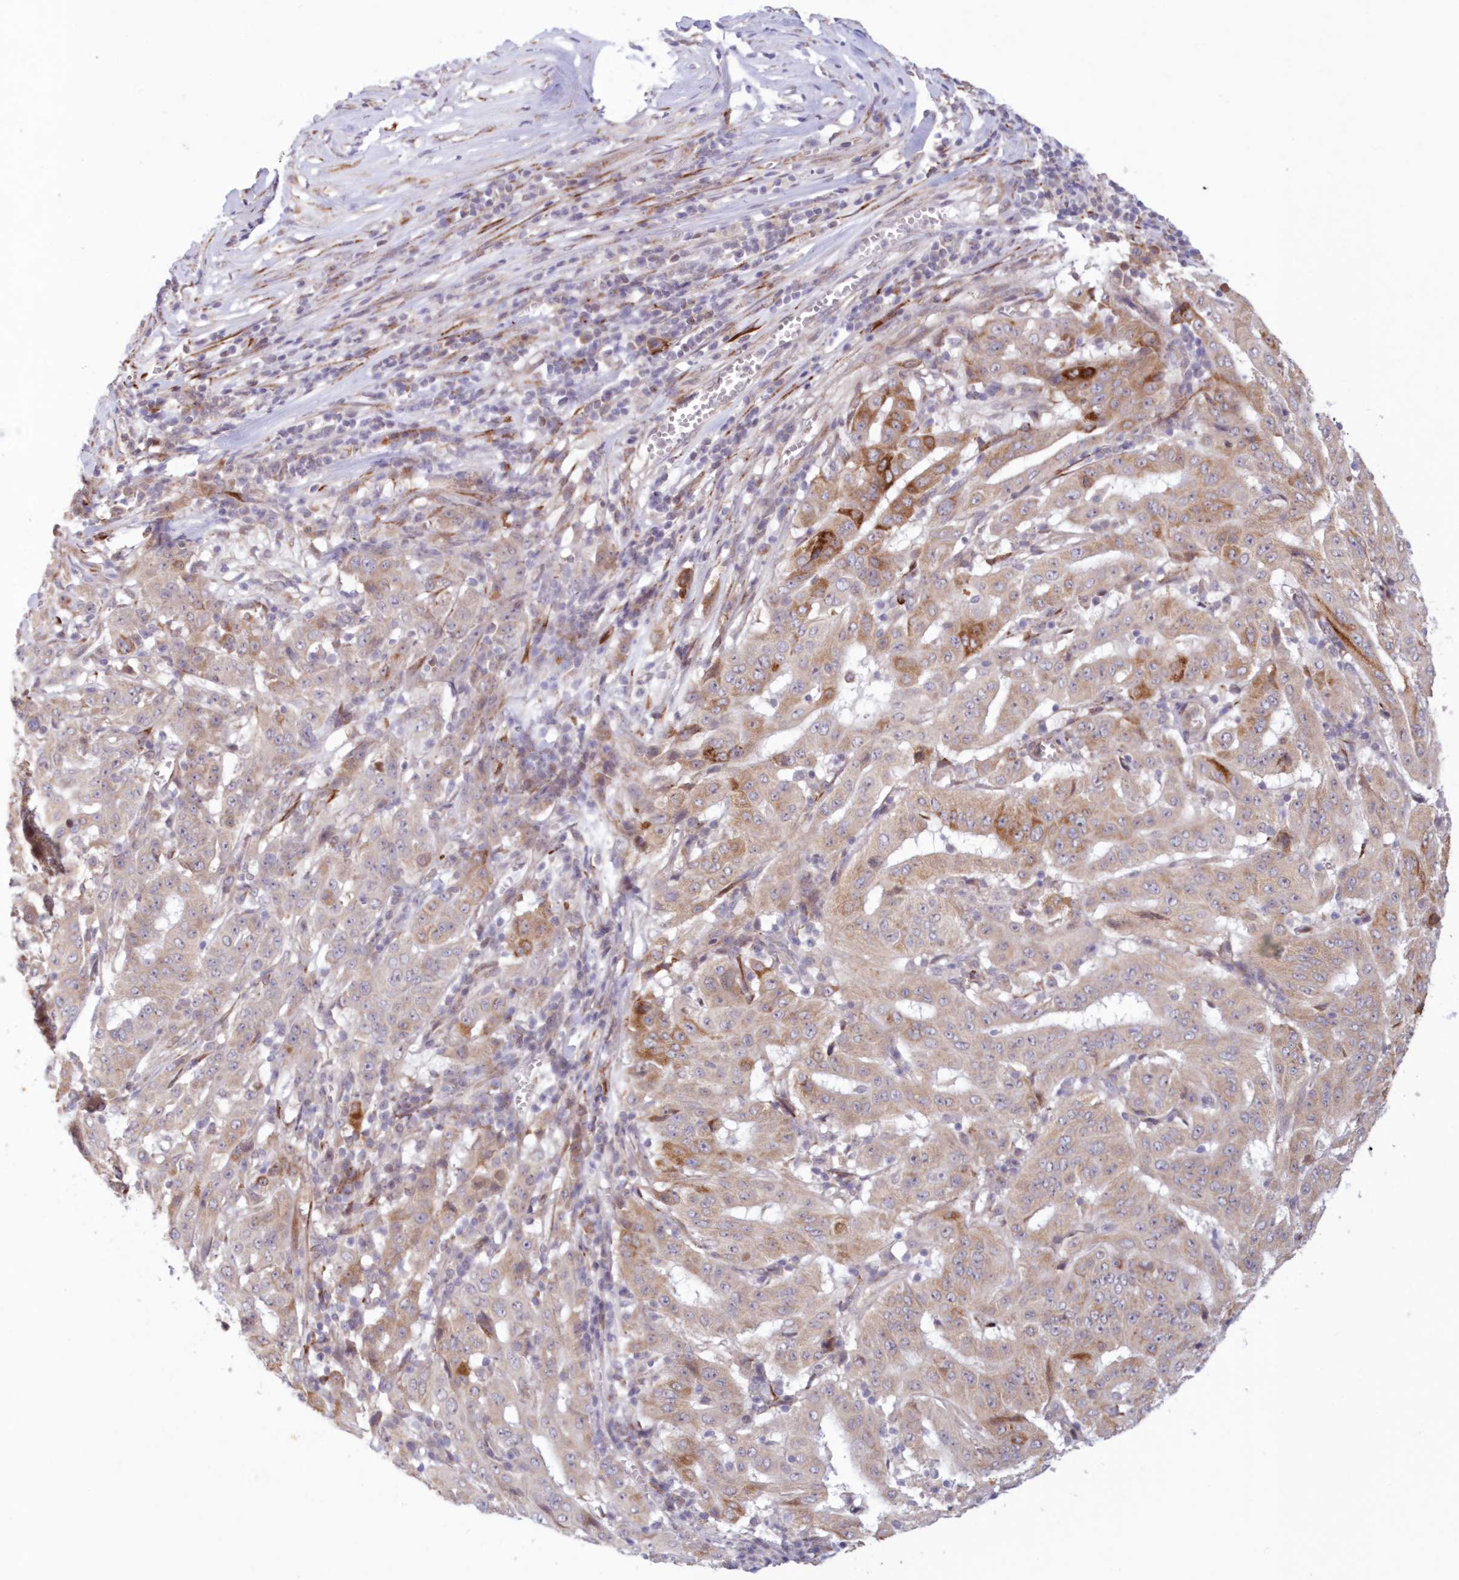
{"staining": {"intensity": "moderate", "quantity": "<25%", "location": "cytoplasmic/membranous"}, "tissue": "pancreatic cancer", "cell_type": "Tumor cells", "image_type": "cancer", "snomed": [{"axis": "morphology", "description": "Adenocarcinoma, NOS"}, {"axis": "topography", "description": "Pancreas"}], "caption": "Immunohistochemical staining of human pancreatic cancer shows low levels of moderate cytoplasmic/membranous expression in about <25% of tumor cells.", "gene": "PCYOX1L", "patient": {"sex": "male", "age": 63}}